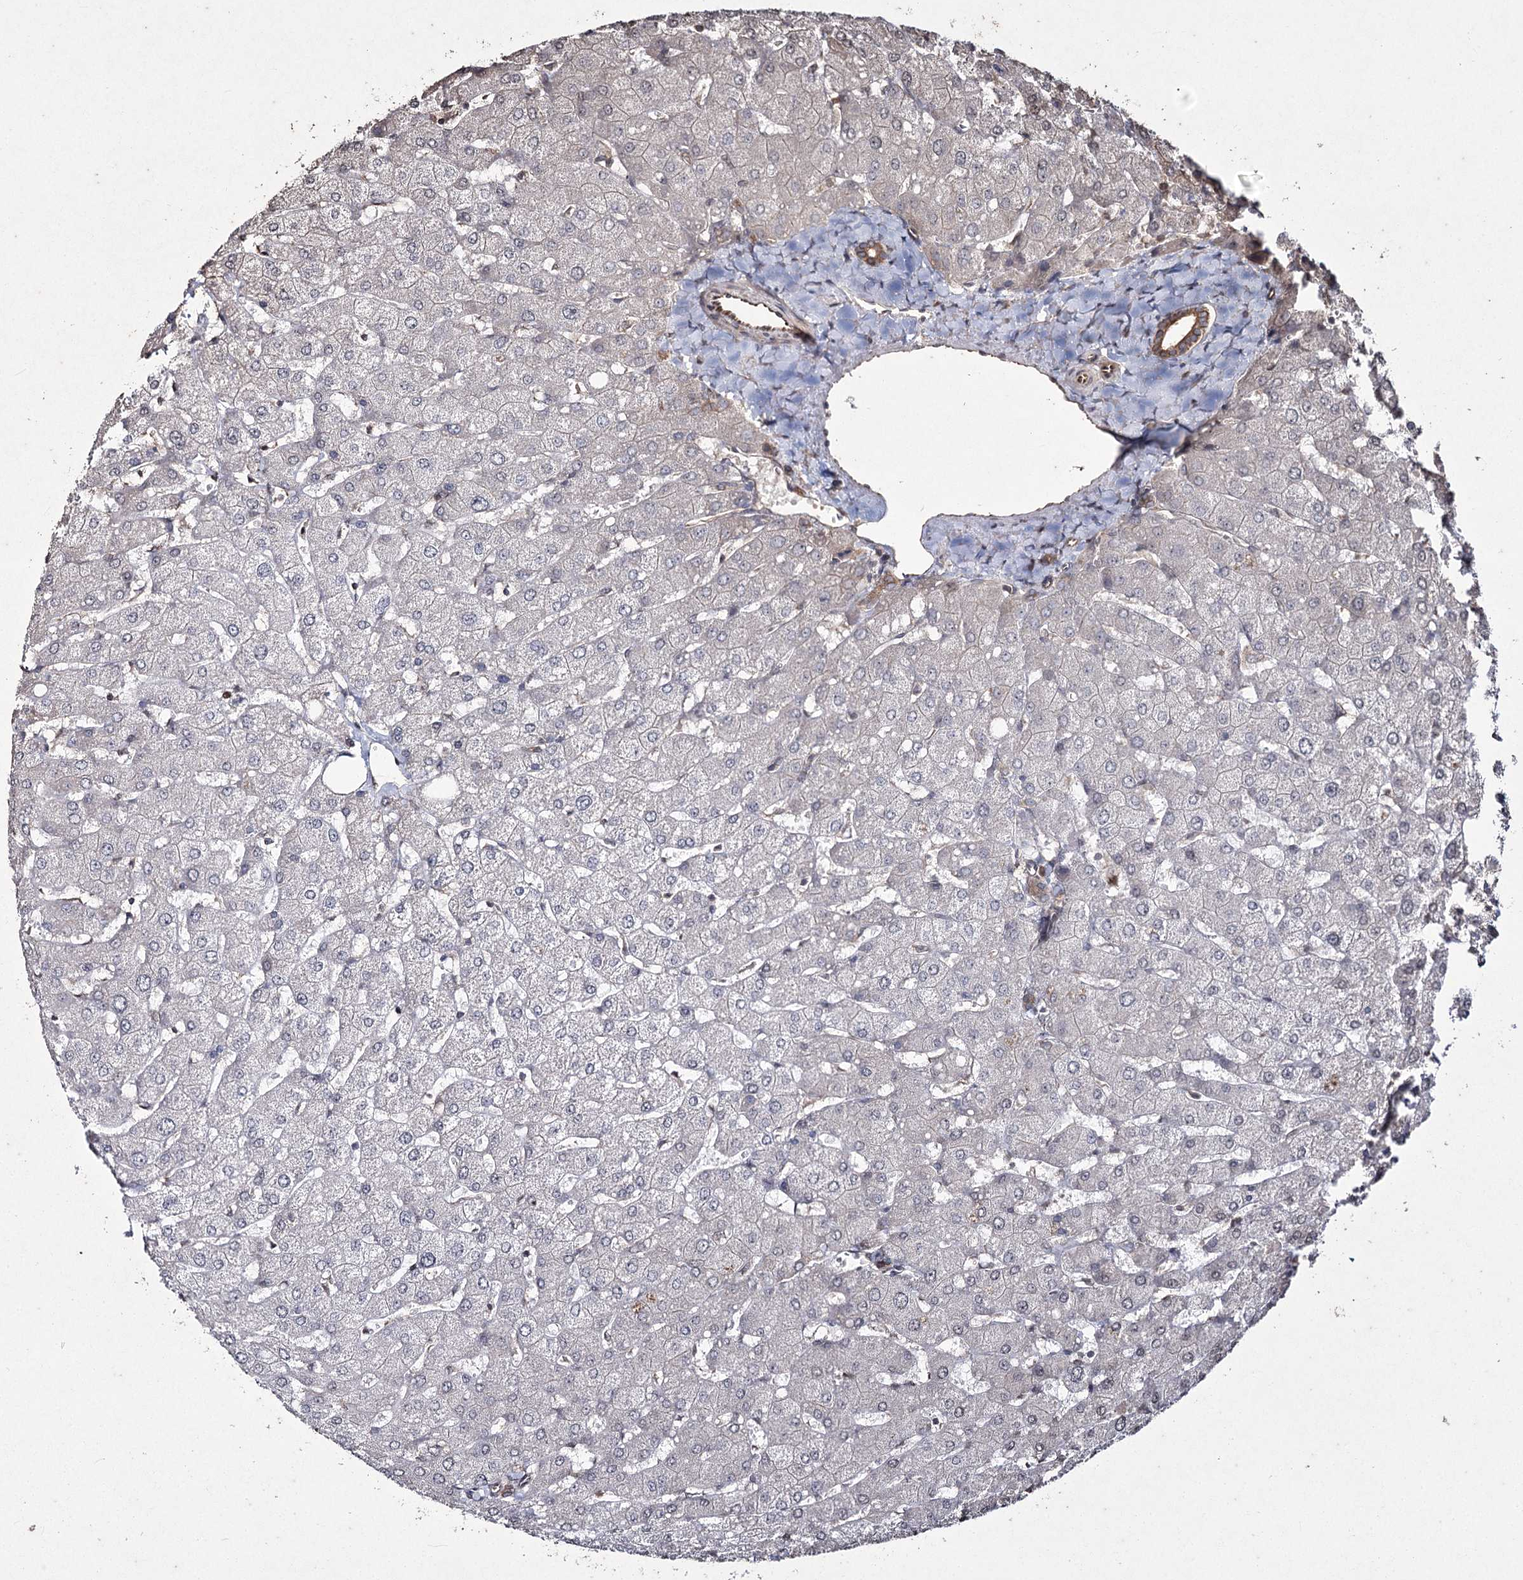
{"staining": {"intensity": "moderate", "quantity": ">75%", "location": "cytoplasmic/membranous"}, "tissue": "liver", "cell_type": "Cholangiocytes", "image_type": "normal", "snomed": [{"axis": "morphology", "description": "Normal tissue, NOS"}, {"axis": "topography", "description": "Liver"}], "caption": "A photomicrograph of liver stained for a protein shows moderate cytoplasmic/membranous brown staining in cholangiocytes.", "gene": "PRC1", "patient": {"sex": "male", "age": 55}}